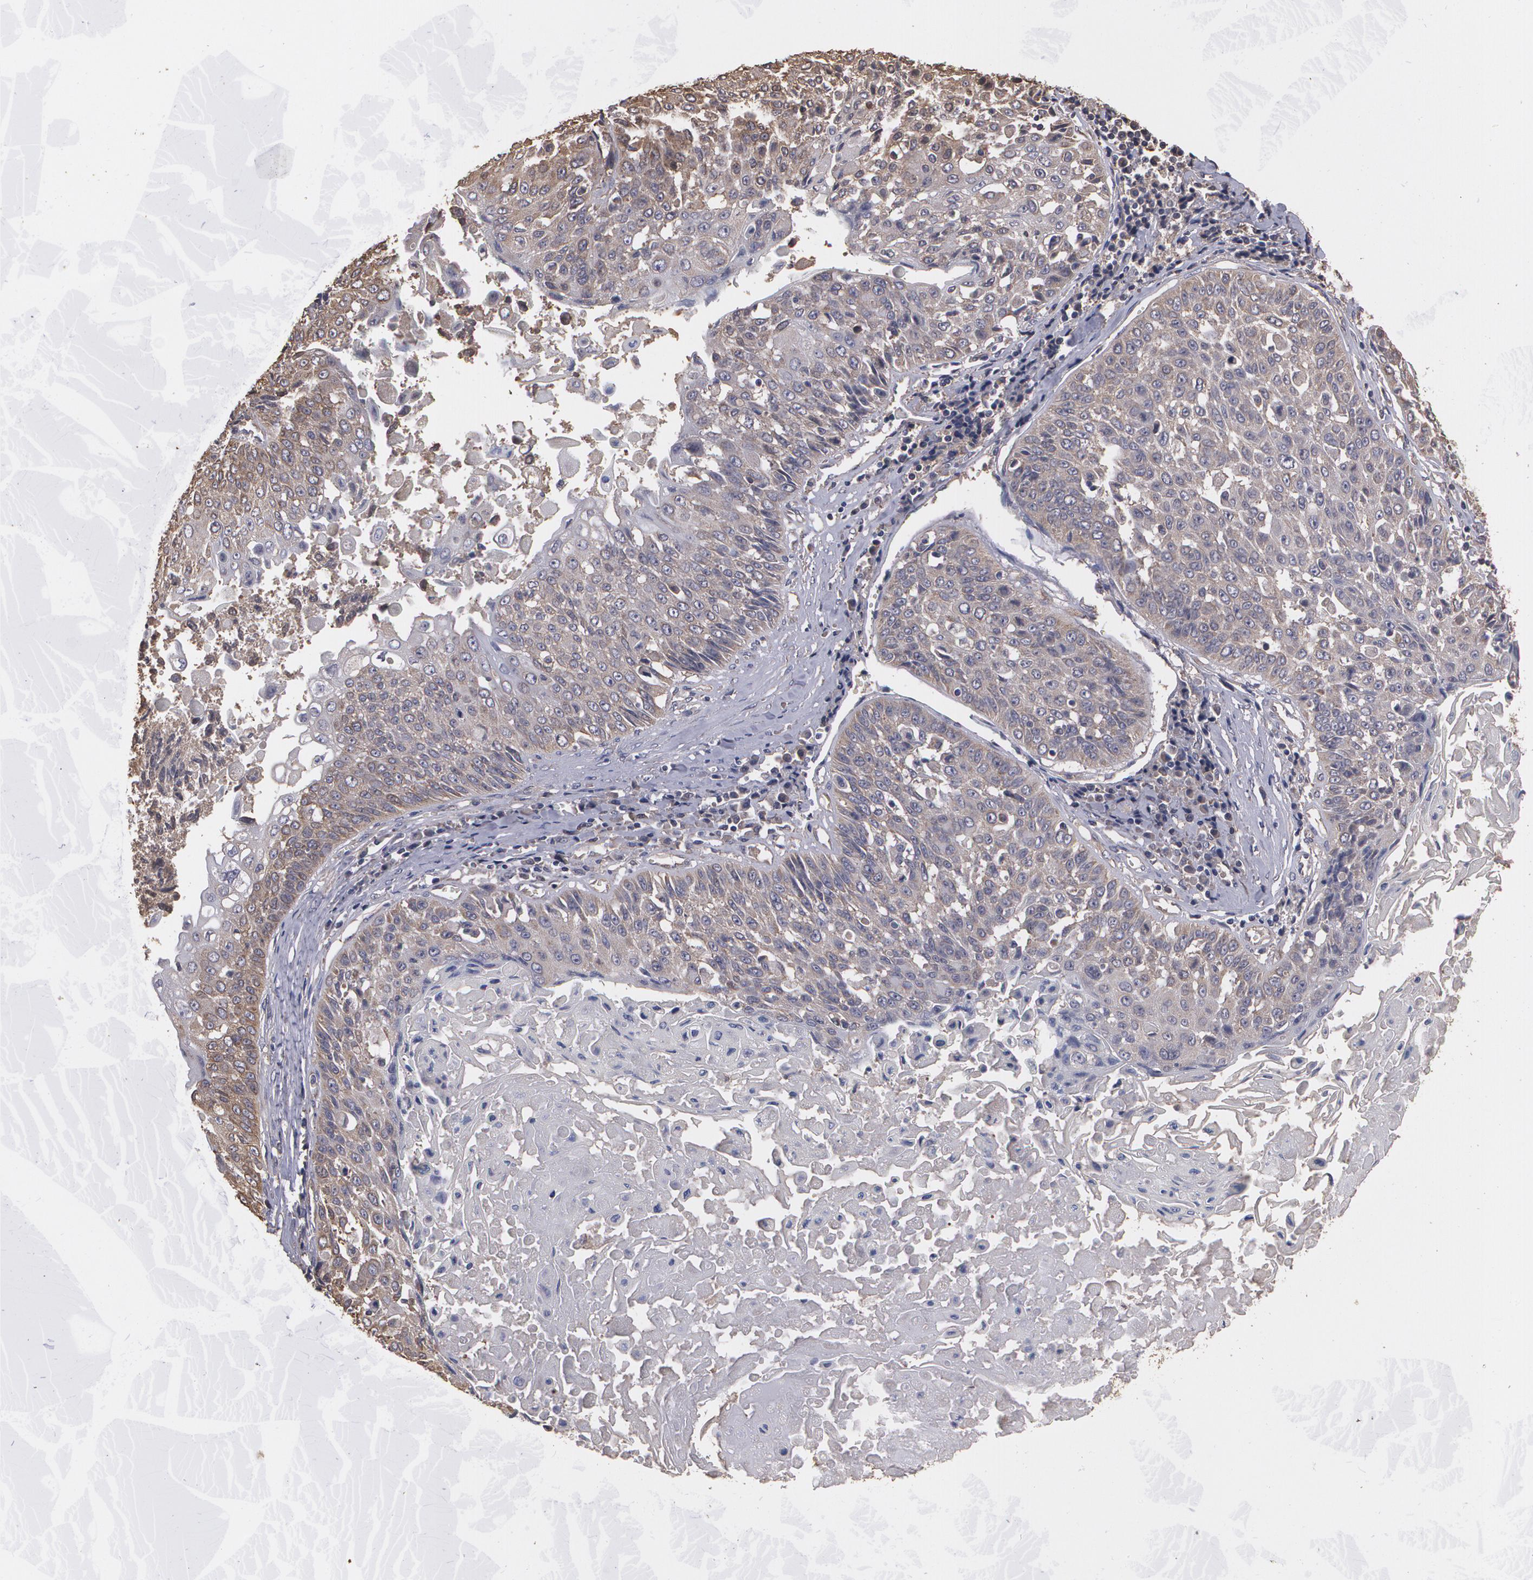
{"staining": {"intensity": "weak", "quantity": ">75%", "location": "cytoplasmic/membranous"}, "tissue": "lung cancer", "cell_type": "Tumor cells", "image_type": "cancer", "snomed": [{"axis": "morphology", "description": "Adenocarcinoma, NOS"}, {"axis": "topography", "description": "Lung"}], "caption": "A micrograph of lung cancer stained for a protein exhibits weak cytoplasmic/membranous brown staining in tumor cells.", "gene": "PON1", "patient": {"sex": "male", "age": 60}}